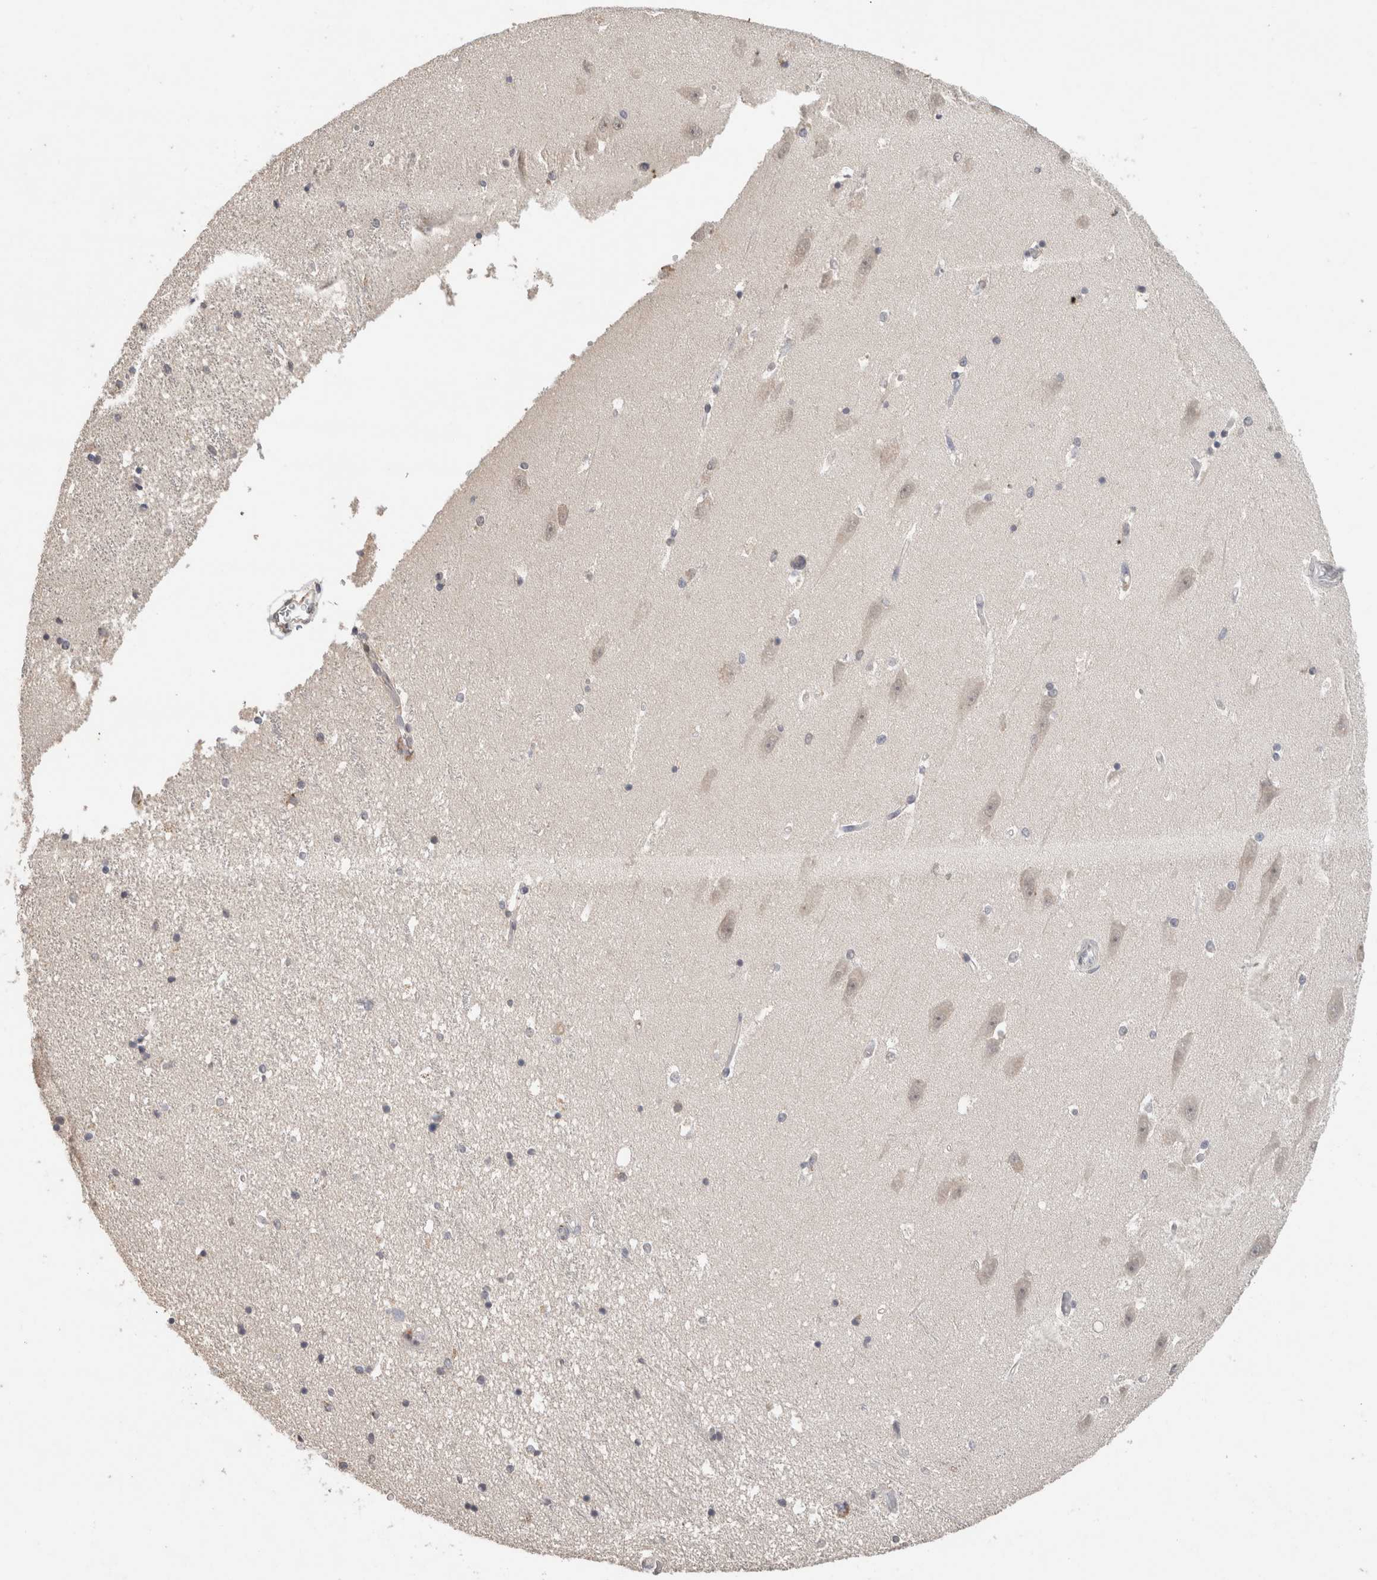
{"staining": {"intensity": "negative", "quantity": "none", "location": "none"}, "tissue": "hippocampus", "cell_type": "Glial cells", "image_type": "normal", "snomed": [{"axis": "morphology", "description": "Normal tissue, NOS"}, {"axis": "topography", "description": "Hippocampus"}], "caption": "There is no significant expression in glial cells of hippocampus. (Stains: DAB IHC with hematoxylin counter stain, Microscopy: brightfield microscopy at high magnification).", "gene": "TRAT1", "patient": {"sex": "male", "age": 45}}